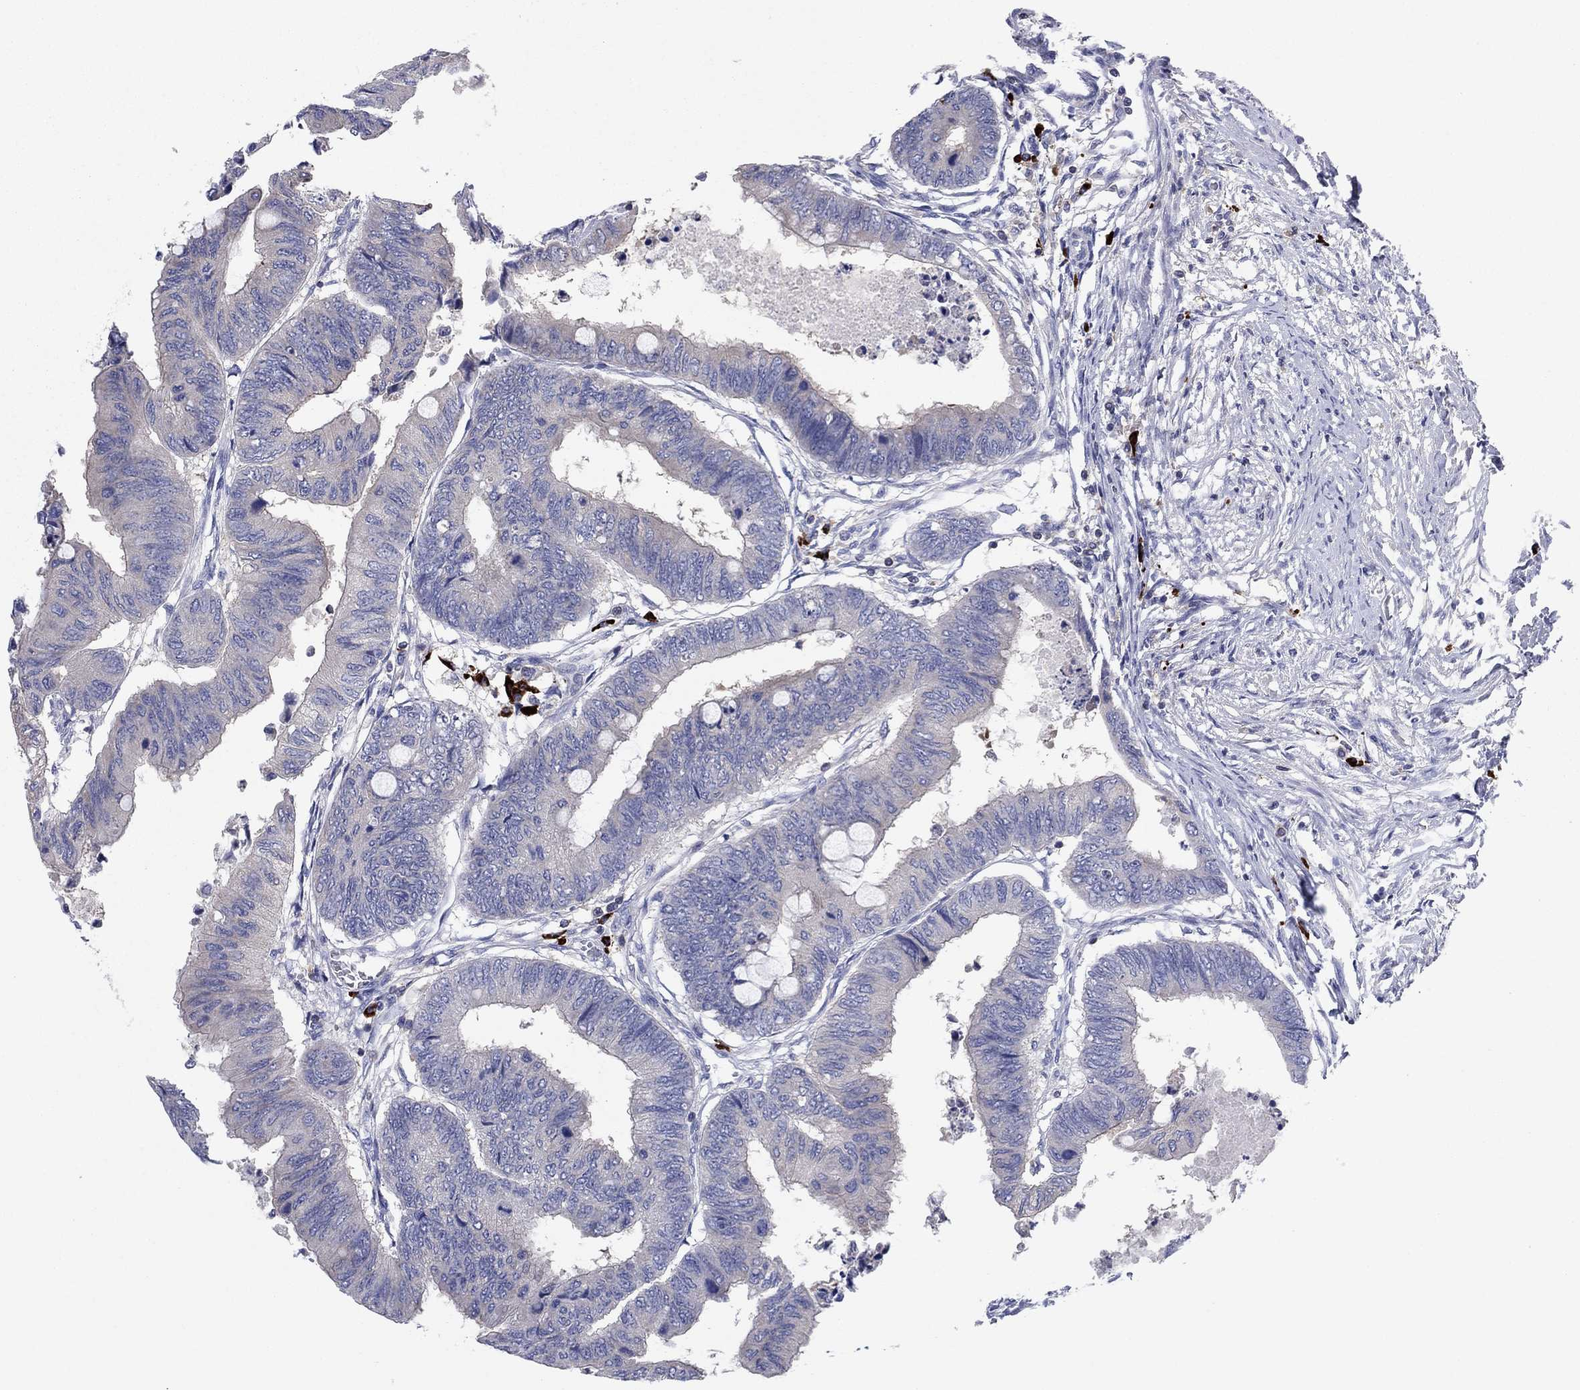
{"staining": {"intensity": "negative", "quantity": "none", "location": "none"}, "tissue": "colorectal cancer", "cell_type": "Tumor cells", "image_type": "cancer", "snomed": [{"axis": "morphology", "description": "Normal tissue, NOS"}, {"axis": "morphology", "description": "Adenocarcinoma, NOS"}, {"axis": "topography", "description": "Rectum"}, {"axis": "topography", "description": "Peripheral nerve tissue"}], "caption": "Immunohistochemistry (IHC) histopathology image of neoplastic tissue: adenocarcinoma (colorectal) stained with DAB shows no significant protein positivity in tumor cells.", "gene": "PVR", "patient": {"sex": "male", "age": 92}}